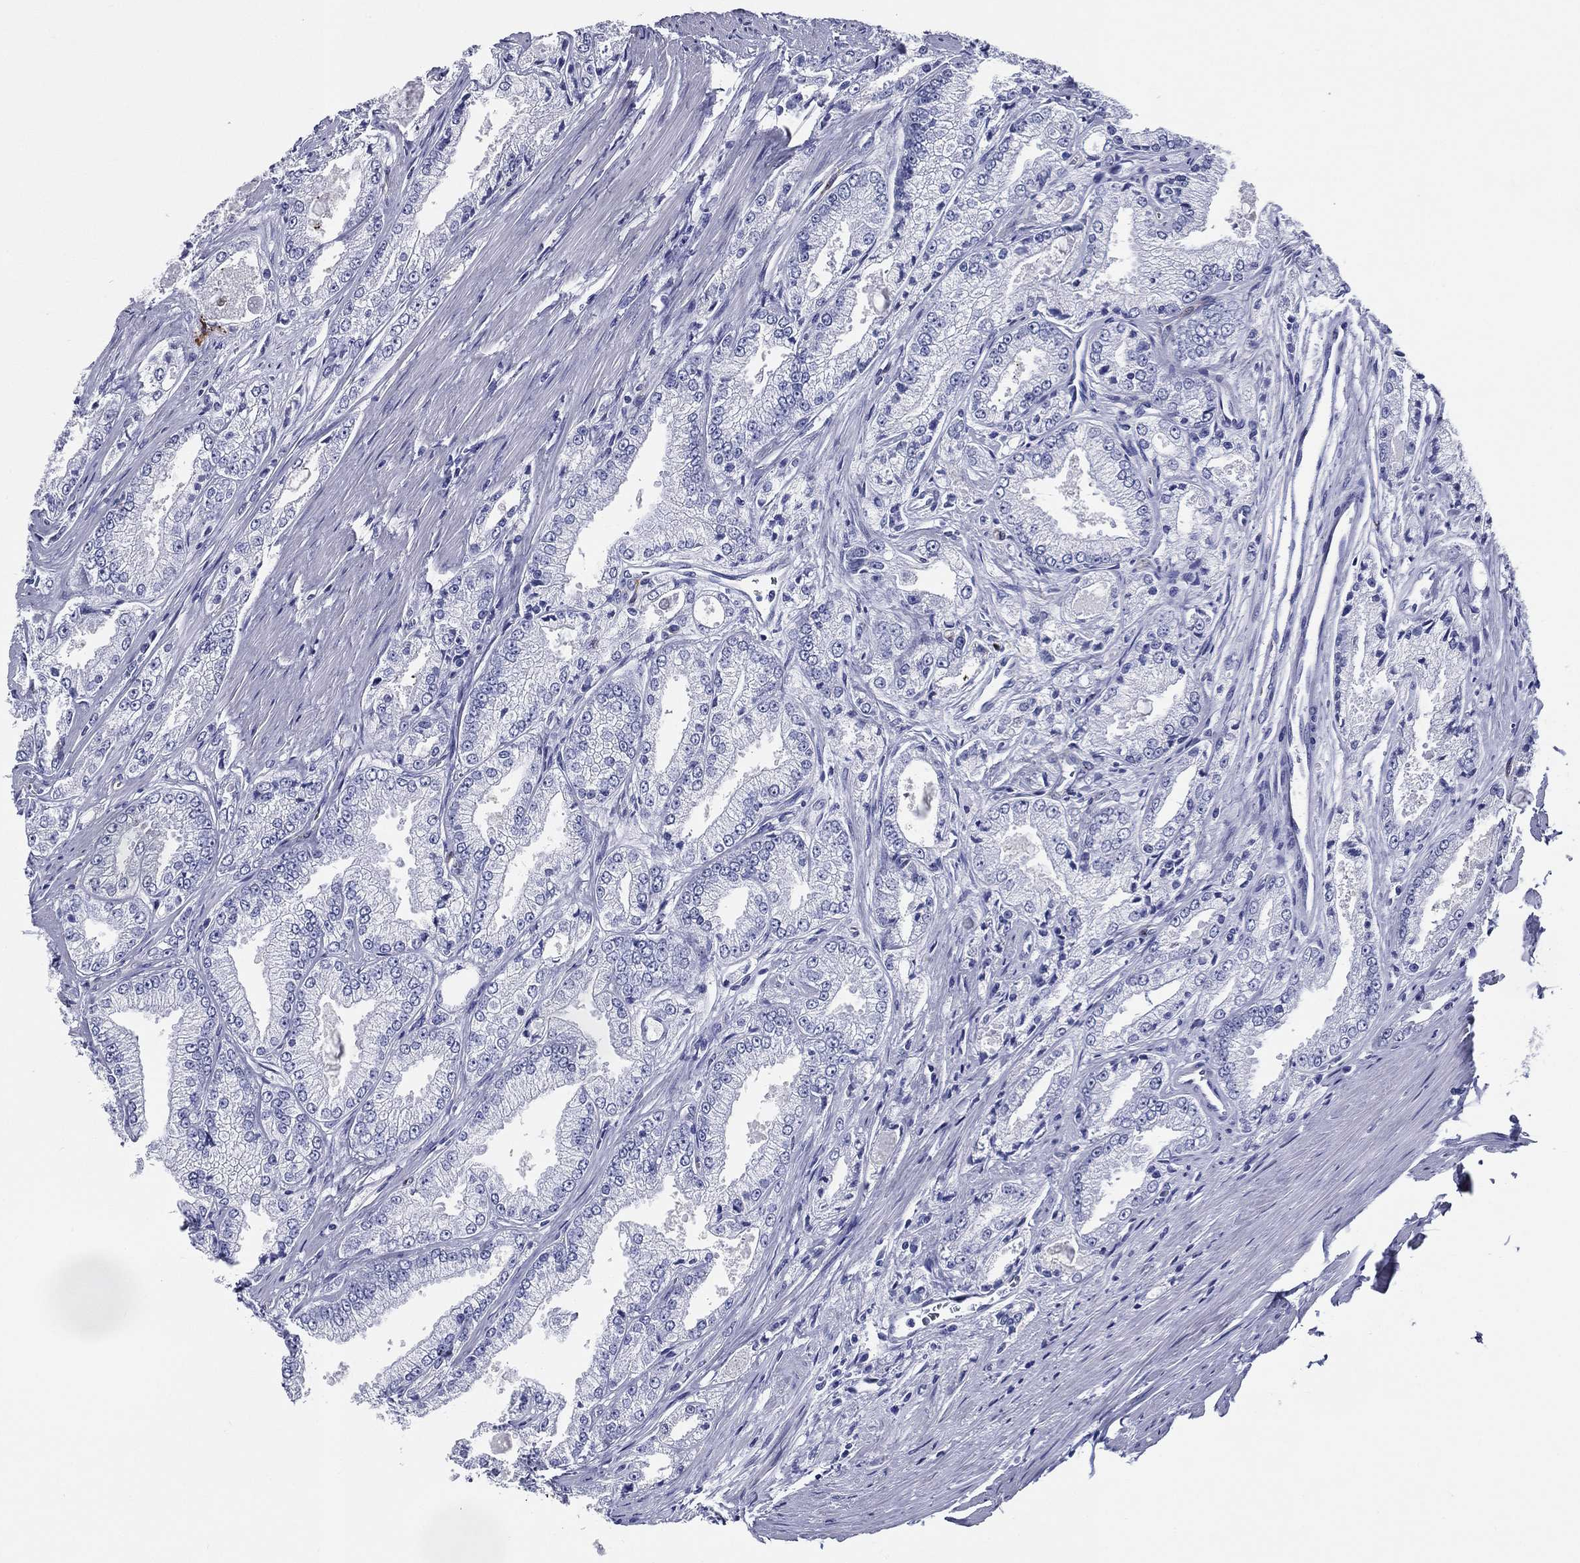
{"staining": {"intensity": "negative", "quantity": "none", "location": "none"}, "tissue": "prostate cancer", "cell_type": "Tumor cells", "image_type": "cancer", "snomed": [{"axis": "morphology", "description": "Adenocarcinoma, NOS"}, {"axis": "morphology", "description": "Adenocarcinoma, High grade"}, {"axis": "topography", "description": "Prostate"}], "caption": "Image shows no significant protein positivity in tumor cells of prostate adenocarcinoma.", "gene": "ACE2", "patient": {"sex": "male", "age": 70}}